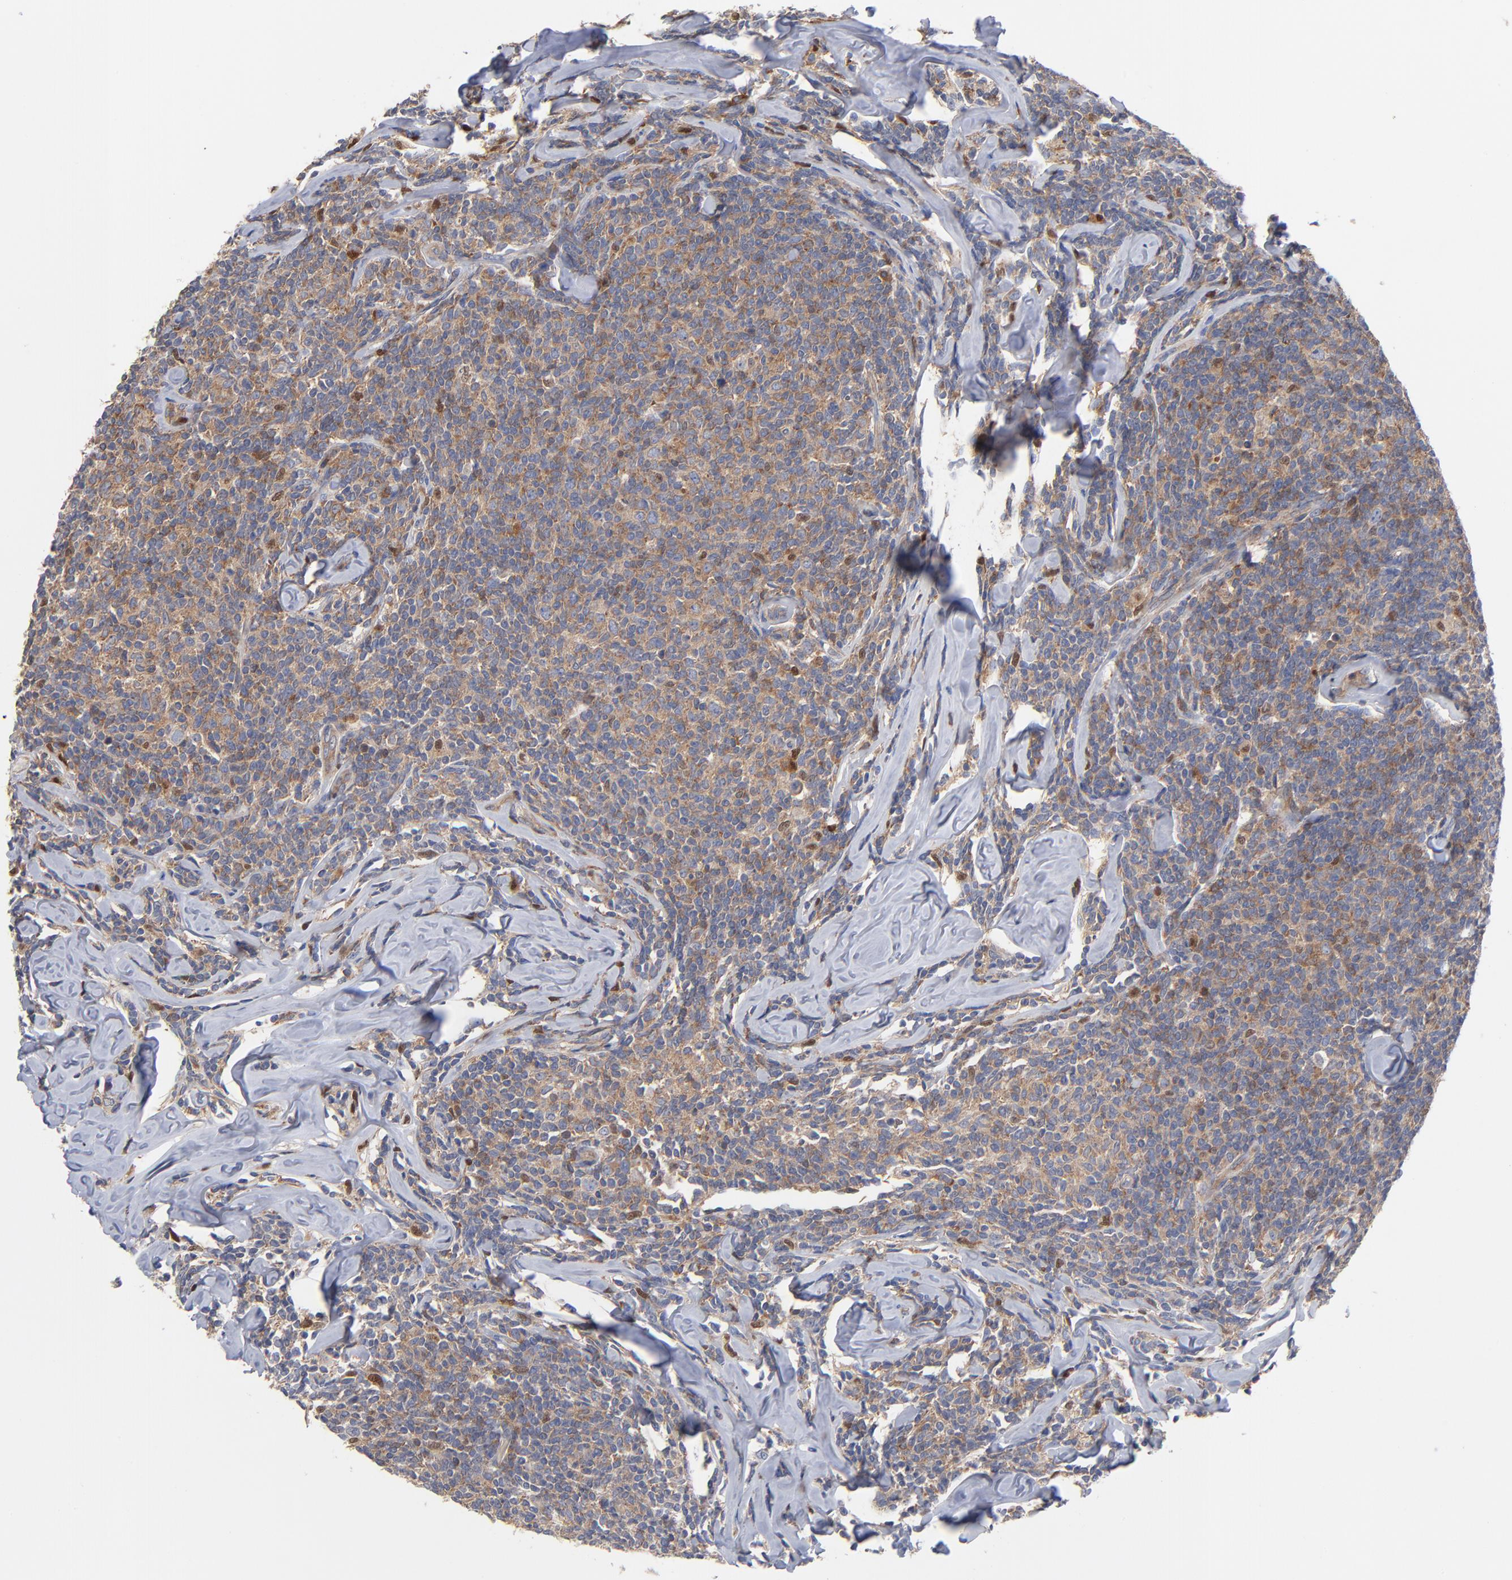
{"staining": {"intensity": "weak", "quantity": "<25%", "location": "cytoplasmic/membranous"}, "tissue": "lymphoma", "cell_type": "Tumor cells", "image_type": "cancer", "snomed": [{"axis": "morphology", "description": "Malignant lymphoma, non-Hodgkin's type, Low grade"}, {"axis": "topography", "description": "Lymph node"}], "caption": "There is no significant positivity in tumor cells of malignant lymphoma, non-Hodgkin's type (low-grade). The staining is performed using DAB (3,3'-diaminobenzidine) brown chromogen with nuclei counter-stained in using hematoxylin.", "gene": "ARHGEF6", "patient": {"sex": "female", "age": 56}}